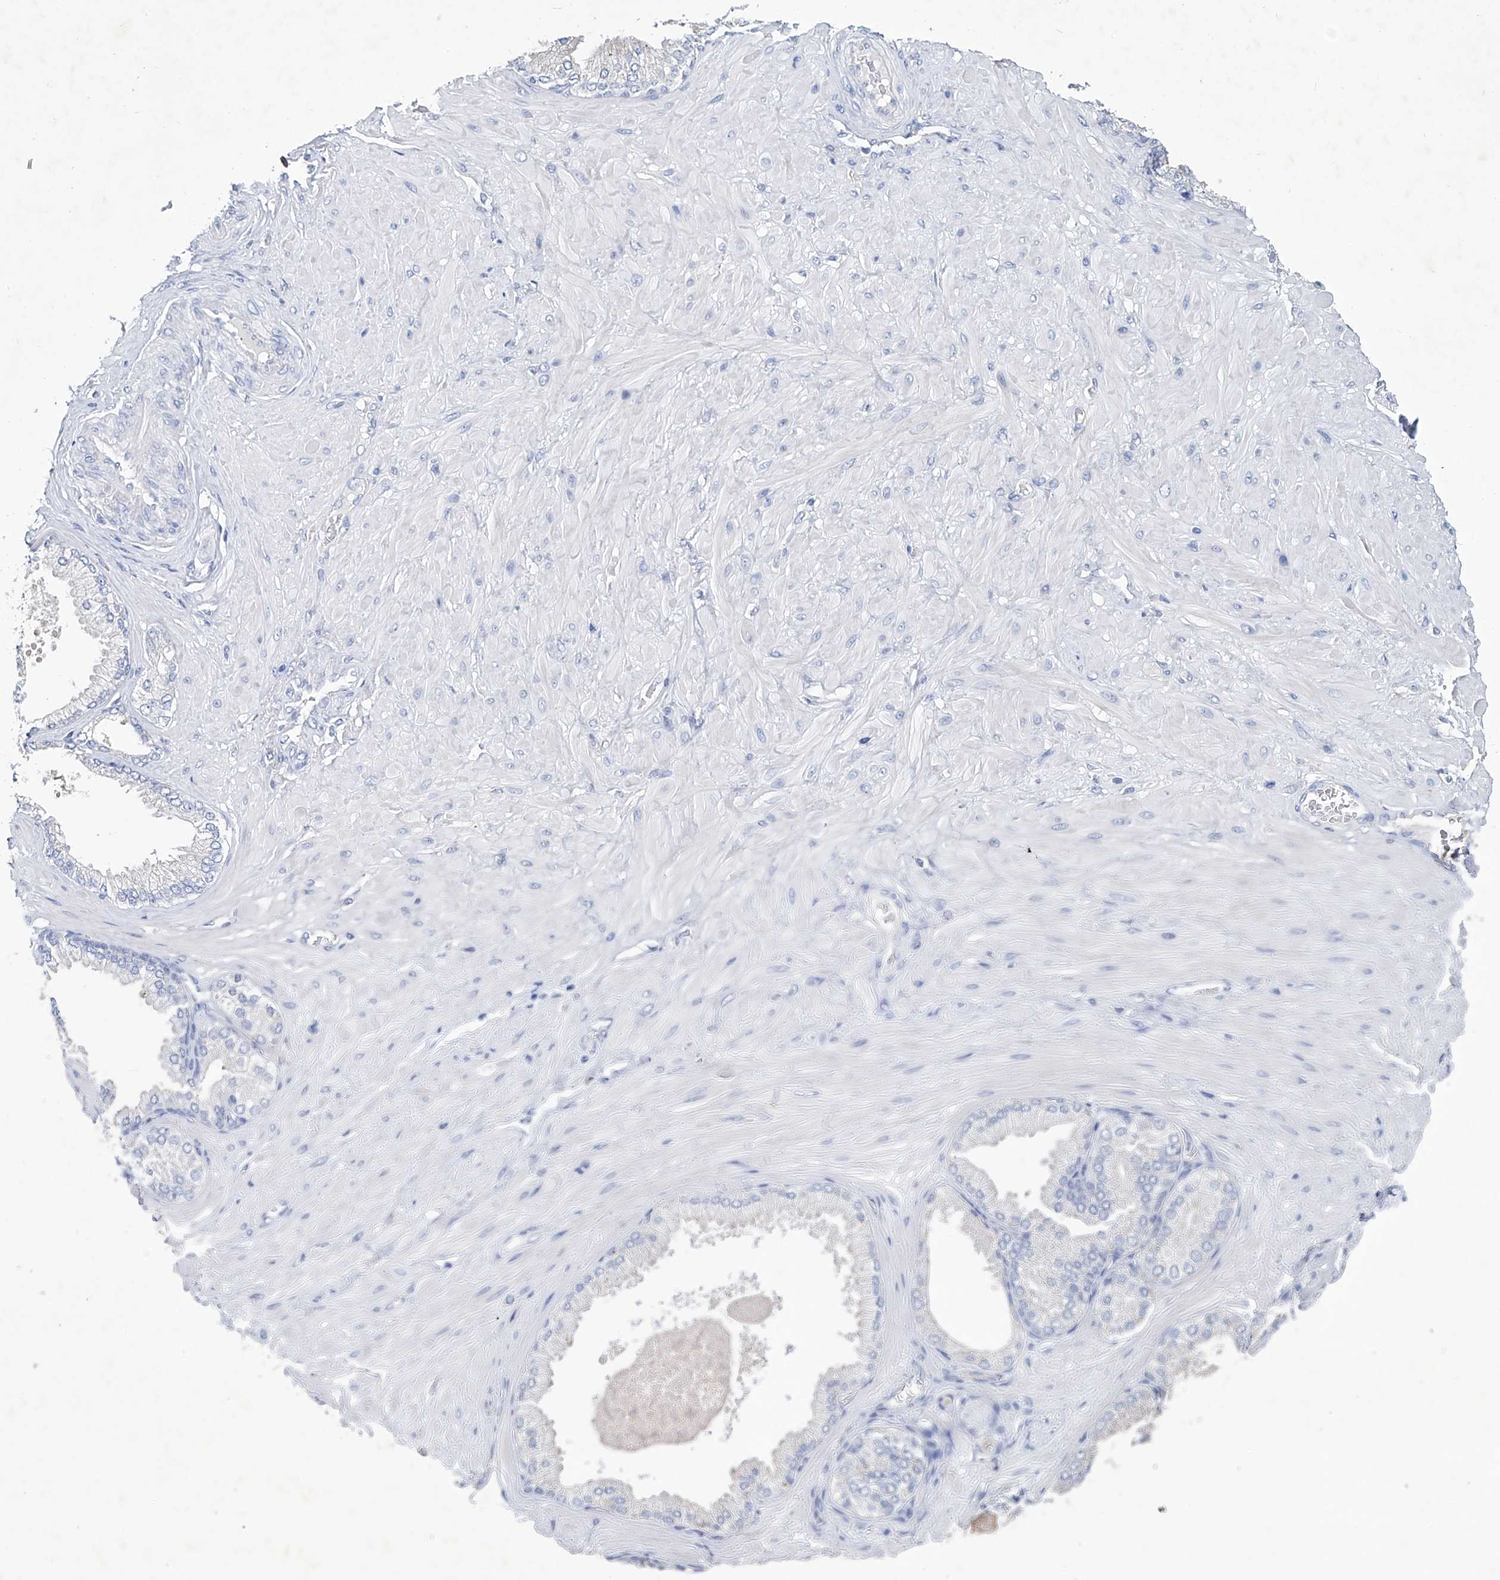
{"staining": {"intensity": "negative", "quantity": "none", "location": "none"}, "tissue": "adipose tissue", "cell_type": "Adipocytes", "image_type": "normal", "snomed": [{"axis": "morphology", "description": "Normal tissue, NOS"}, {"axis": "morphology", "description": "Adenocarcinoma, Low grade"}, {"axis": "topography", "description": "Prostate"}, {"axis": "topography", "description": "Peripheral nerve tissue"}], "caption": "The photomicrograph displays no staining of adipocytes in benign adipose tissue.", "gene": "KLHL17", "patient": {"sex": "male", "age": 63}}